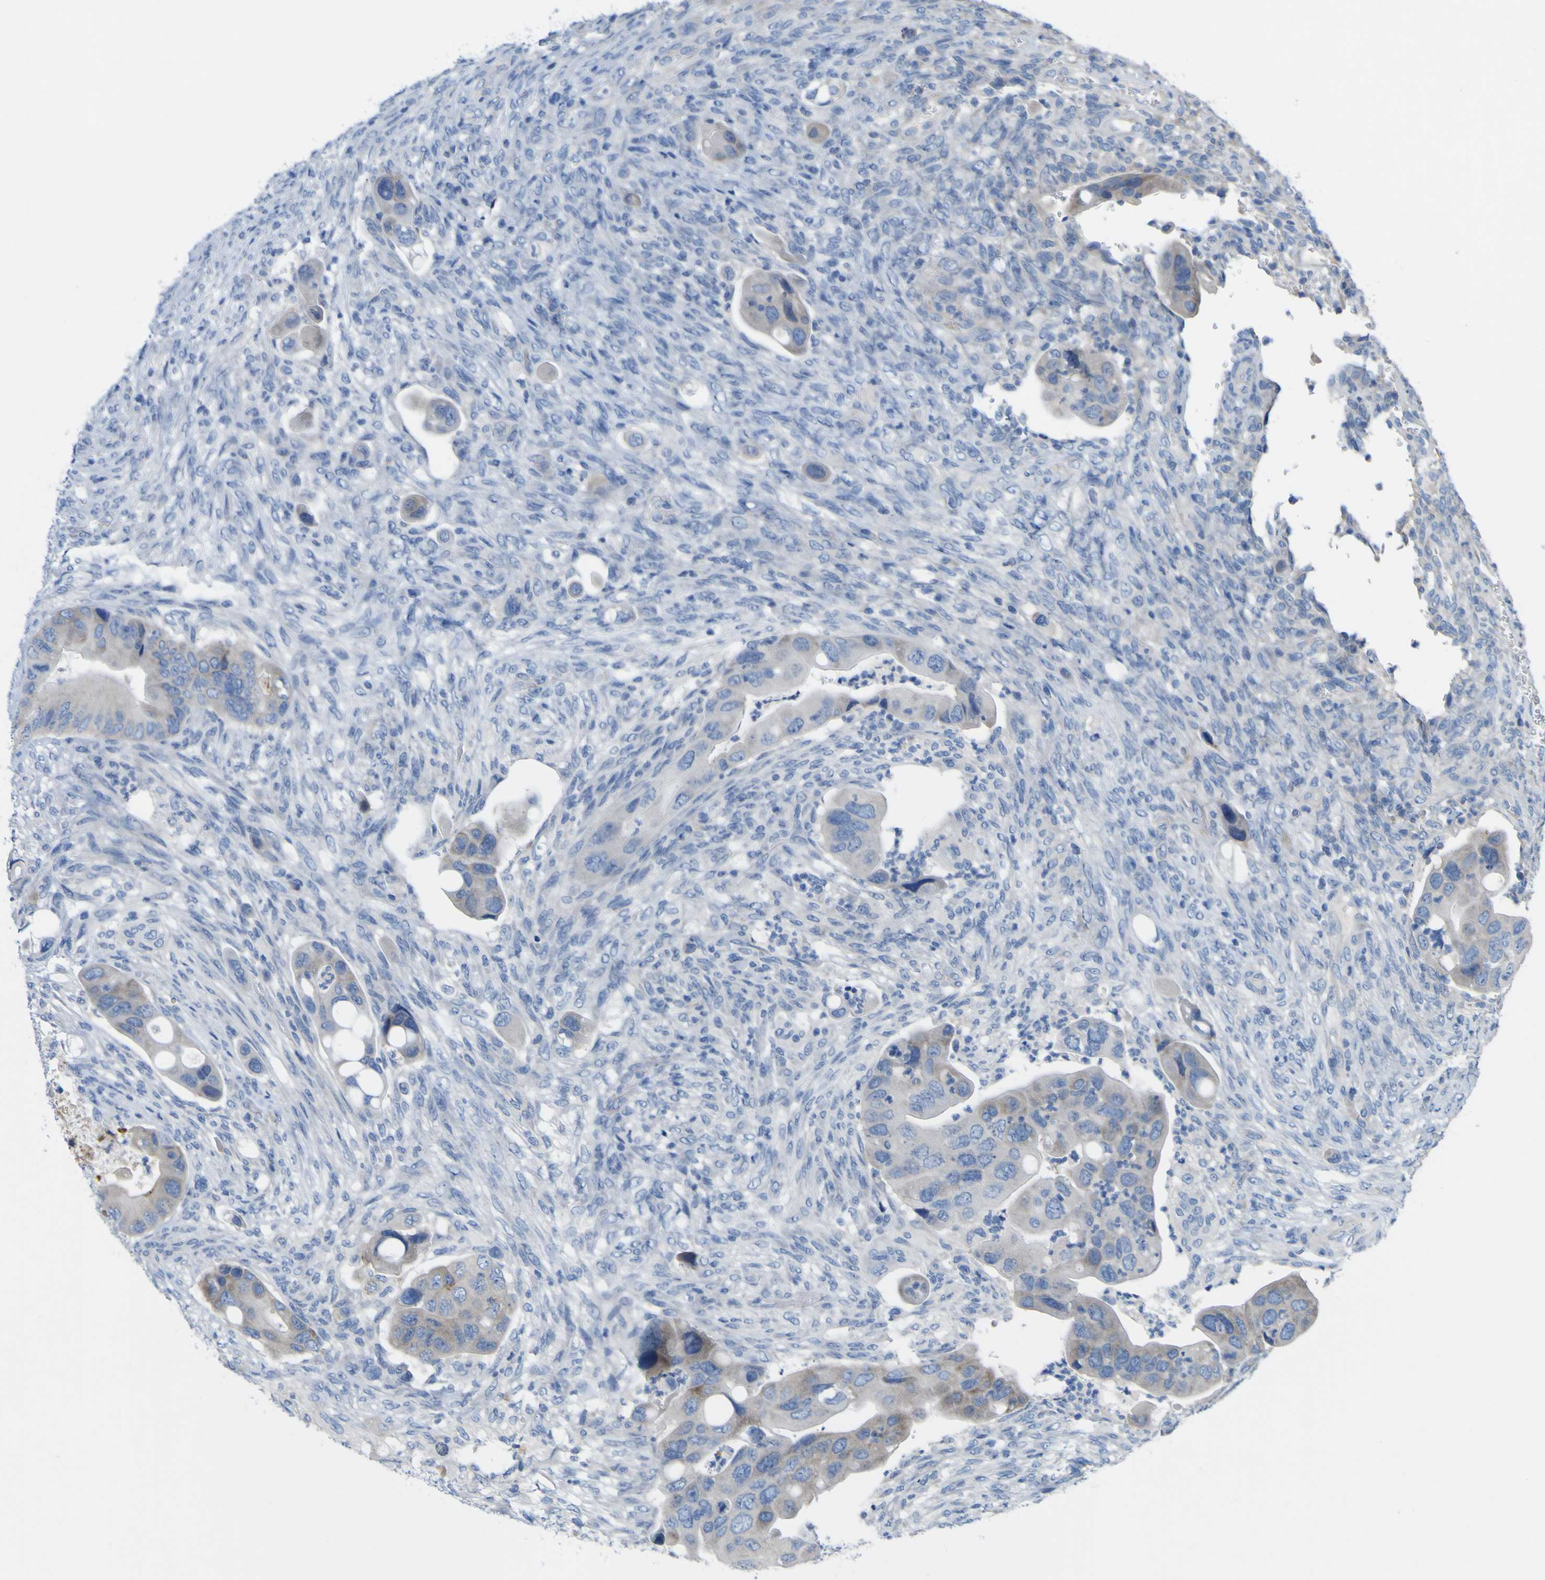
{"staining": {"intensity": "negative", "quantity": "none", "location": "none"}, "tissue": "colorectal cancer", "cell_type": "Tumor cells", "image_type": "cancer", "snomed": [{"axis": "morphology", "description": "Adenocarcinoma, NOS"}, {"axis": "topography", "description": "Rectum"}], "caption": "IHC micrograph of human colorectal adenocarcinoma stained for a protein (brown), which displays no staining in tumor cells. (Stains: DAB (3,3'-diaminobenzidine) IHC with hematoxylin counter stain, Microscopy: brightfield microscopy at high magnification).", "gene": "MYEOV", "patient": {"sex": "female", "age": 57}}